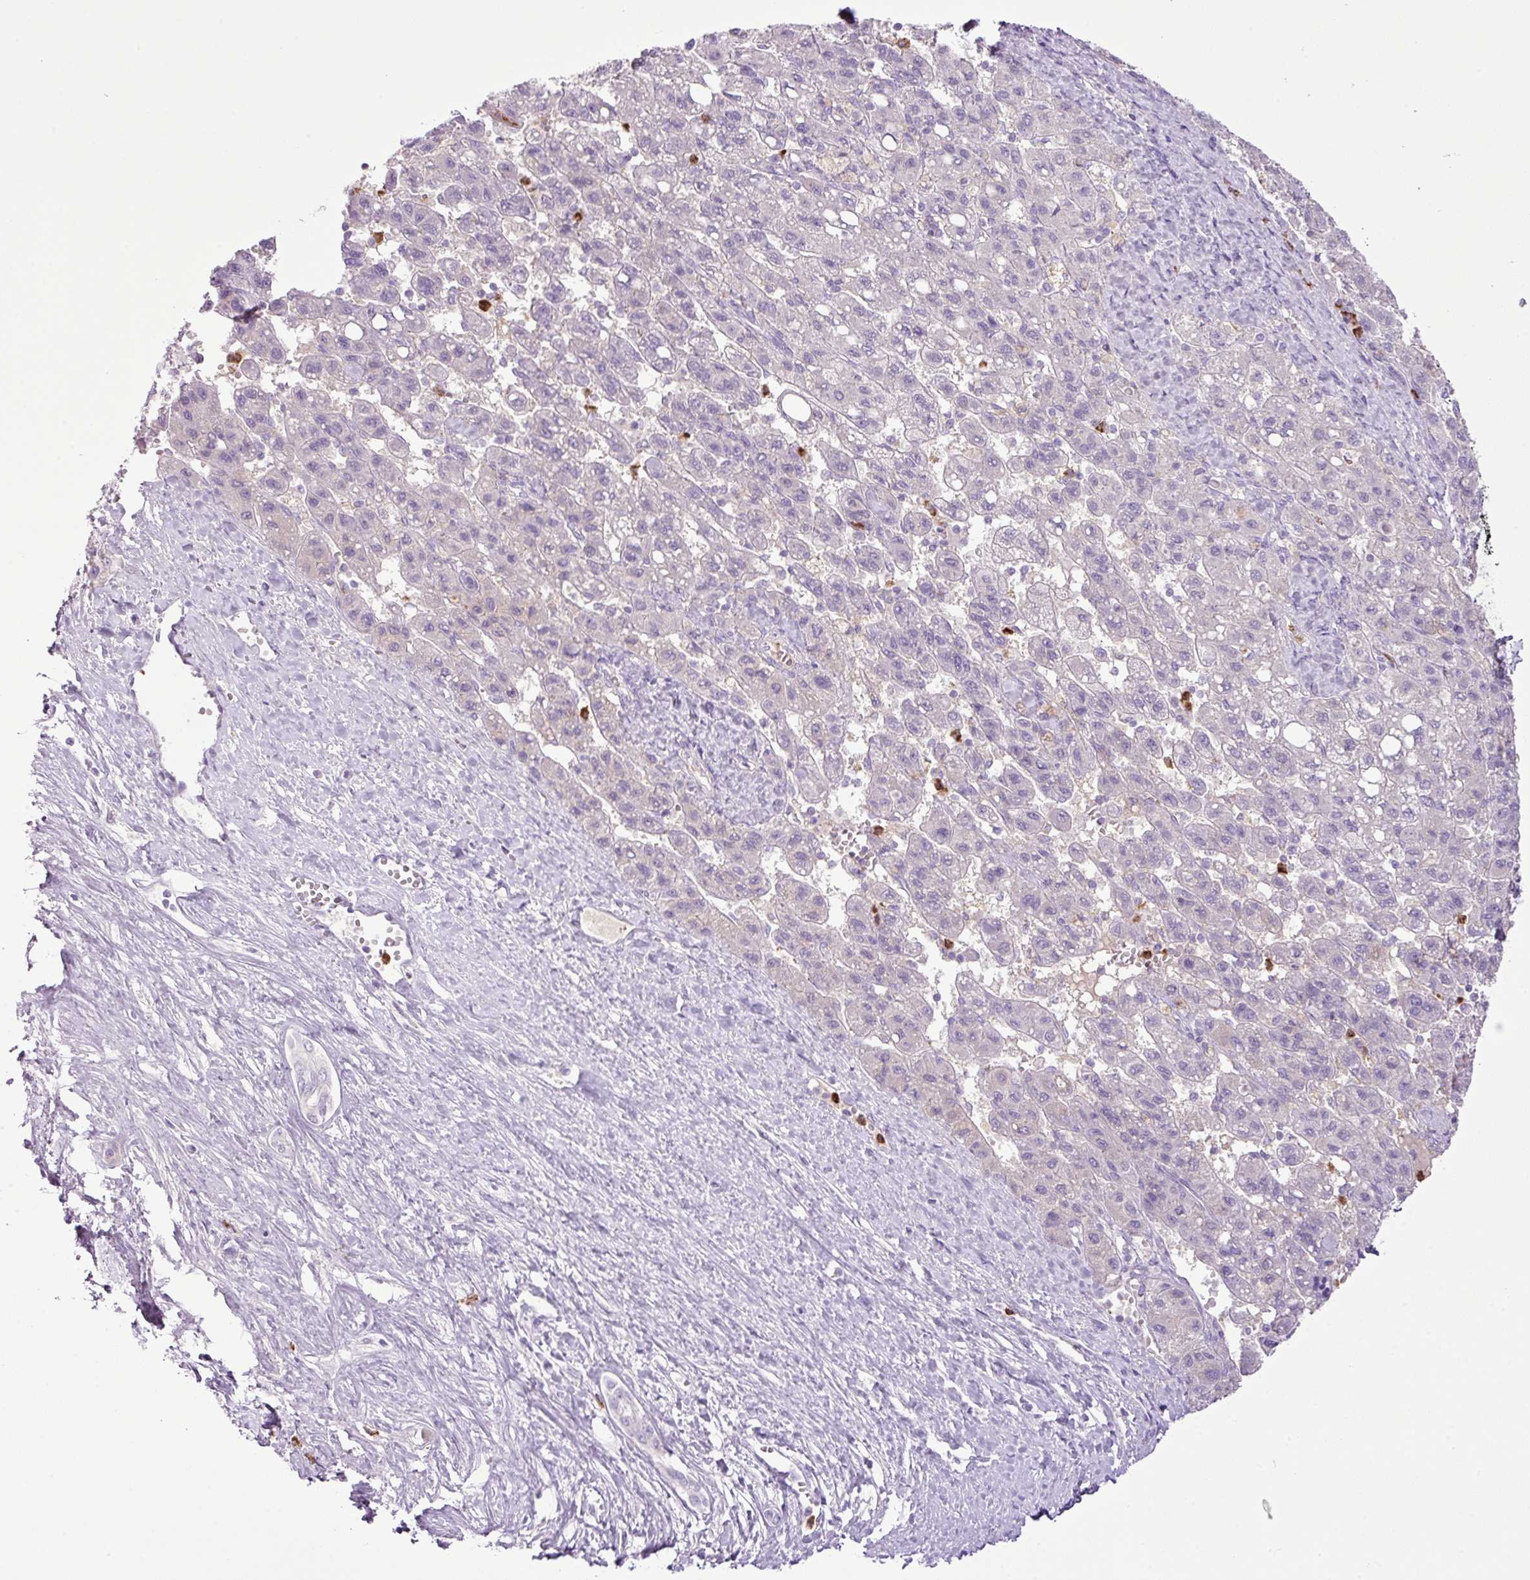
{"staining": {"intensity": "negative", "quantity": "none", "location": "none"}, "tissue": "liver cancer", "cell_type": "Tumor cells", "image_type": "cancer", "snomed": [{"axis": "morphology", "description": "Carcinoma, Hepatocellular, NOS"}, {"axis": "topography", "description": "Liver"}], "caption": "Immunohistochemistry (IHC) image of liver hepatocellular carcinoma stained for a protein (brown), which displays no staining in tumor cells. (Stains: DAB (3,3'-diaminobenzidine) immunohistochemistry (IHC) with hematoxylin counter stain, Microscopy: brightfield microscopy at high magnification).", "gene": "HTR3E", "patient": {"sex": "female", "age": 82}}